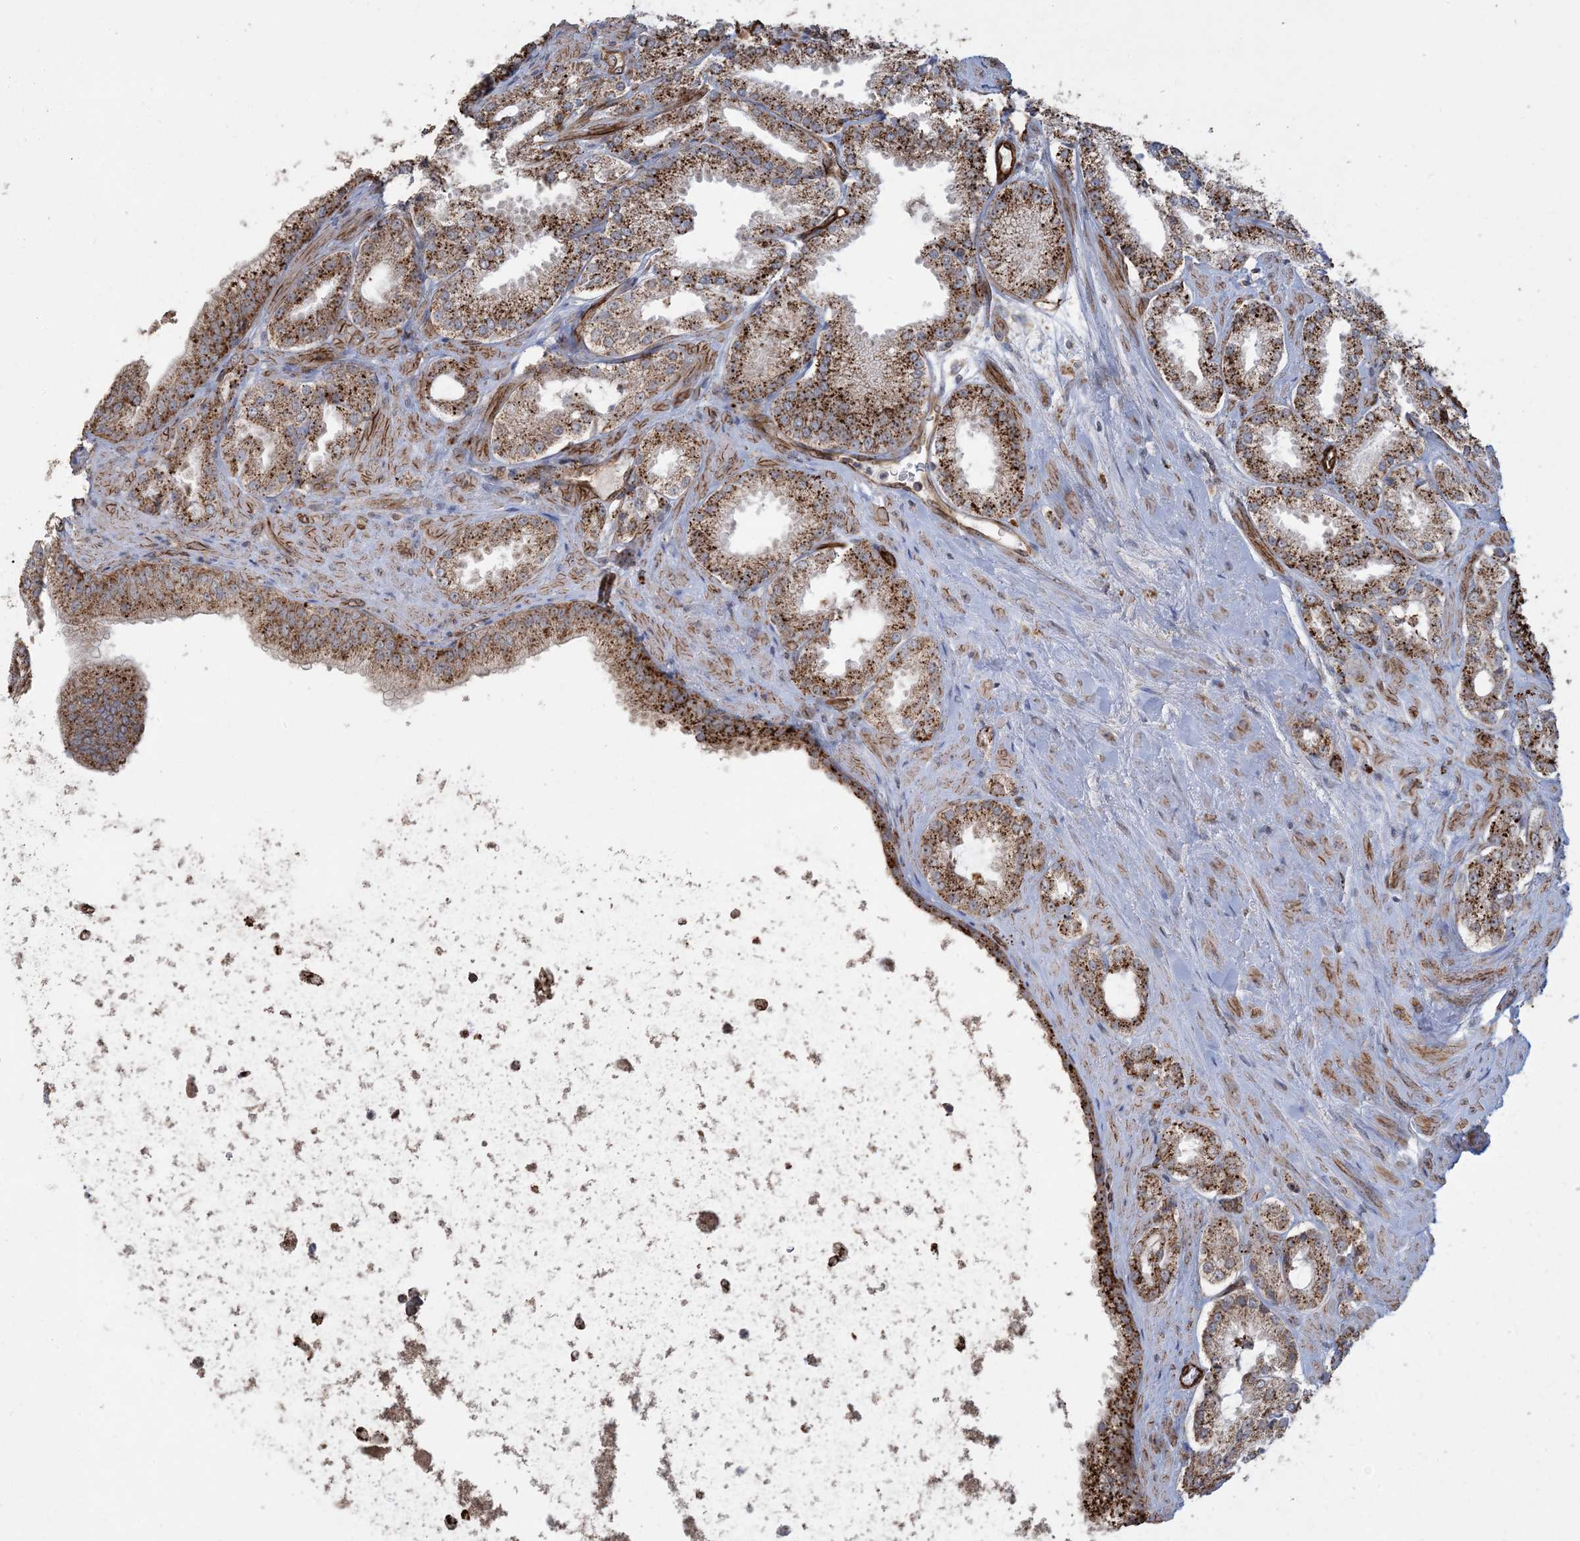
{"staining": {"intensity": "strong", "quantity": ">75%", "location": "cytoplasmic/membranous"}, "tissue": "prostate cancer", "cell_type": "Tumor cells", "image_type": "cancer", "snomed": [{"axis": "morphology", "description": "Adenocarcinoma, High grade"}, {"axis": "topography", "description": "Prostate"}], "caption": "High-magnification brightfield microscopy of prostate cancer (adenocarcinoma (high-grade)) stained with DAB (brown) and counterstained with hematoxylin (blue). tumor cells exhibit strong cytoplasmic/membranous expression is appreciated in about>75% of cells. Using DAB (brown) and hematoxylin (blue) stains, captured at high magnification using brightfield microscopy.", "gene": "AGA", "patient": {"sex": "male", "age": 73}}